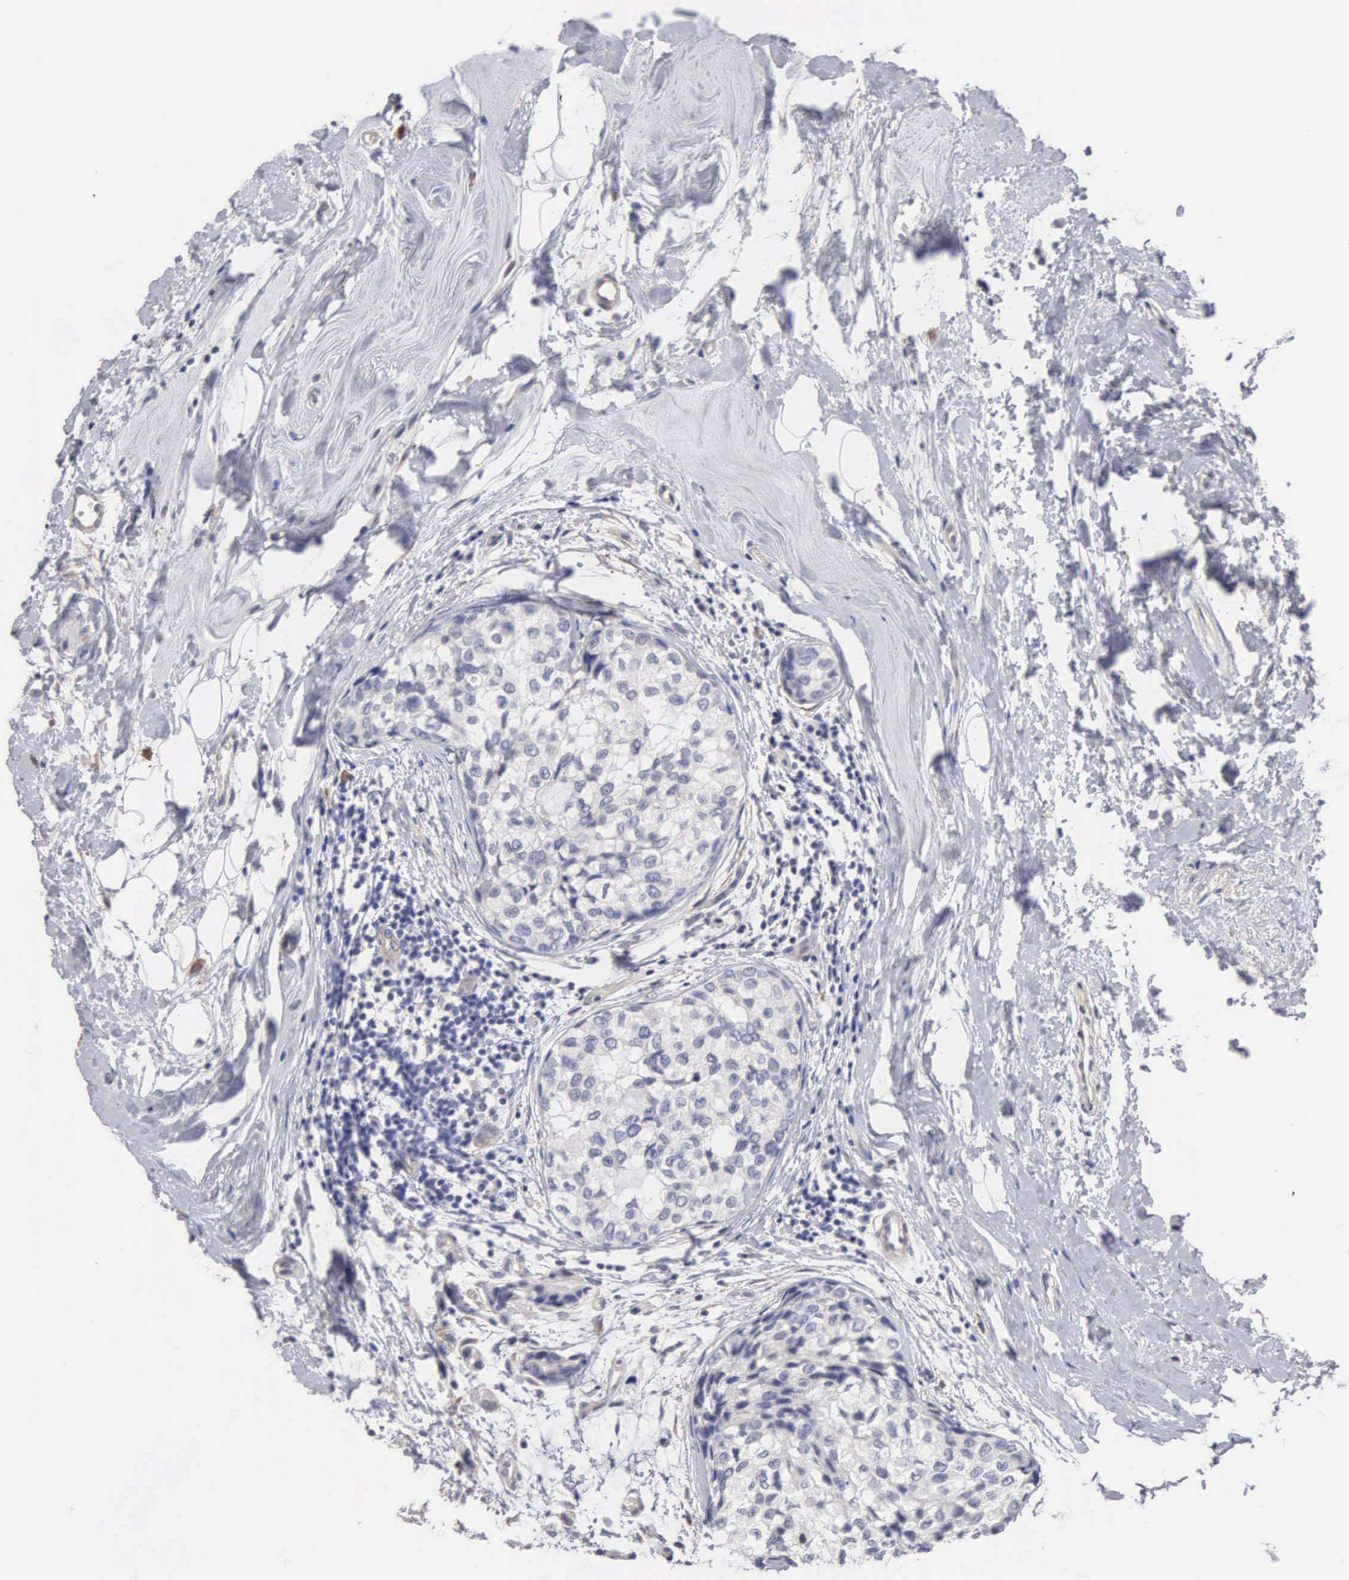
{"staining": {"intensity": "negative", "quantity": "none", "location": "none"}, "tissue": "breast cancer", "cell_type": "Tumor cells", "image_type": "cancer", "snomed": [{"axis": "morphology", "description": "Duct carcinoma"}, {"axis": "topography", "description": "Breast"}], "caption": "Tumor cells show no significant staining in breast cancer.", "gene": "ELFN2", "patient": {"sex": "female", "age": 69}}